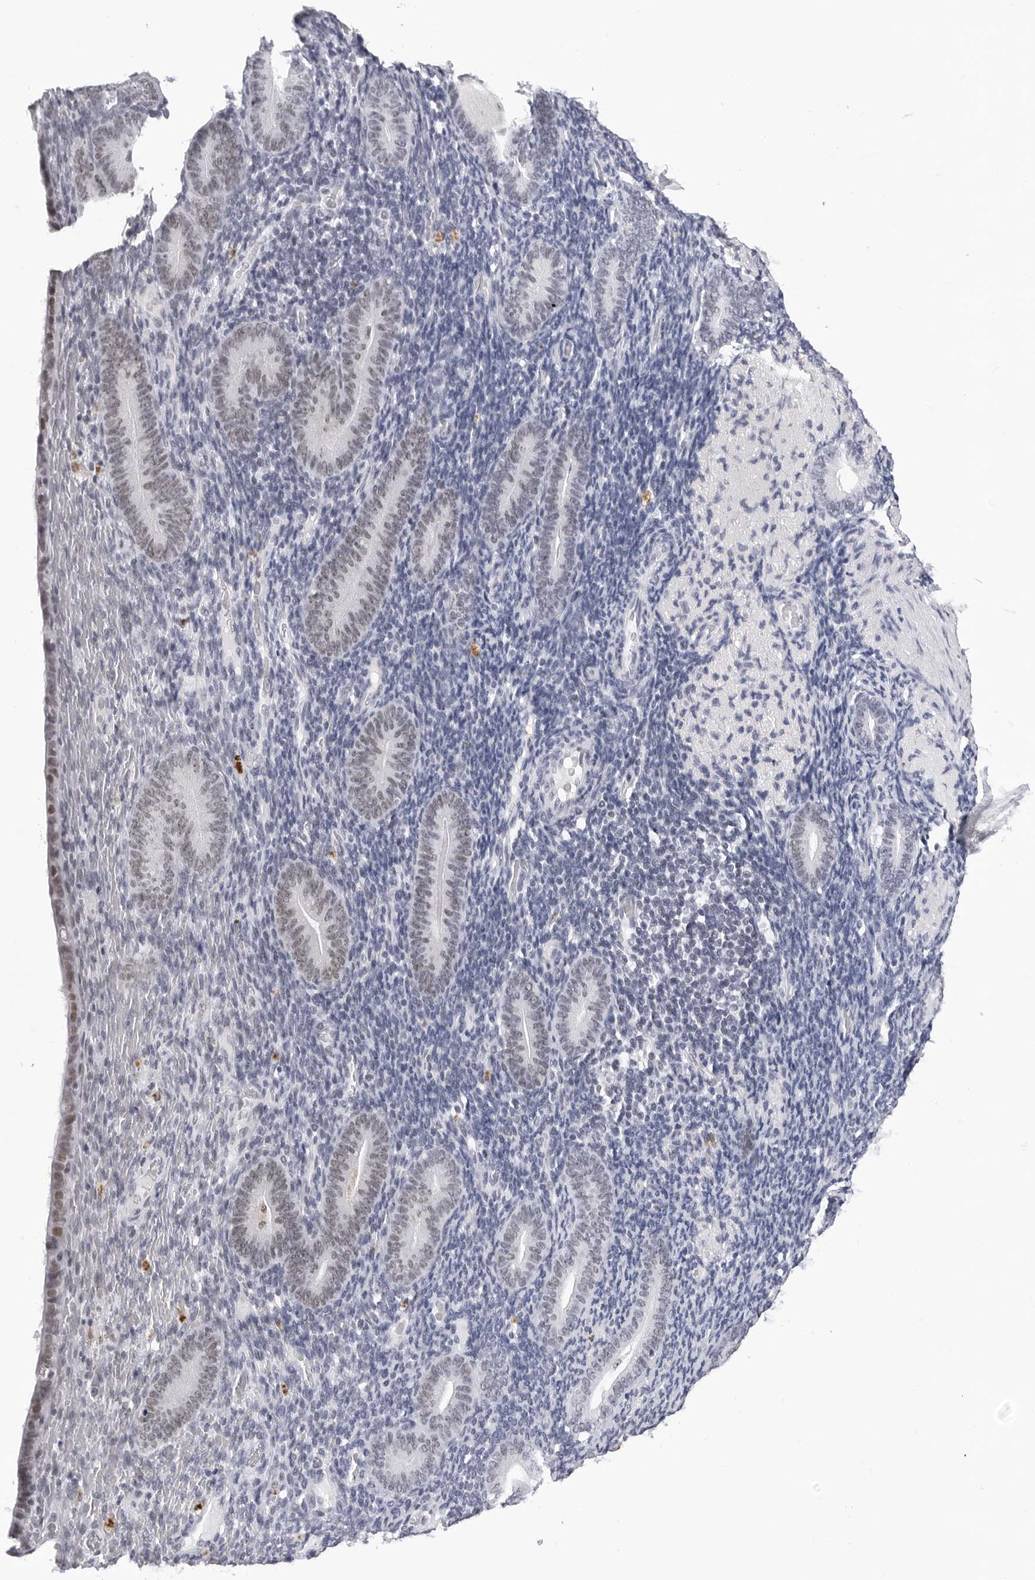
{"staining": {"intensity": "negative", "quantity": "none", "location": "none"}, "tissue": "endometrium", "cell_type": "Cells in endometrial stroma", "image_type": "normal", "snomed": [{"axis": "morphology", "description": "Normal tissue, NOS"}, {"axis": "topography", "description": "Endometrium"}], "caption": "High magnification brightfield microscopy of normal endometrium stained with DAB (3,3'-diaminobenzidine) (brown) and counterstained with hematoxylin (blue): cells in endometrial stroma show no significant positivity.", "gene": "SF3B4", "patient": {"sex": "female", "age": 51}}